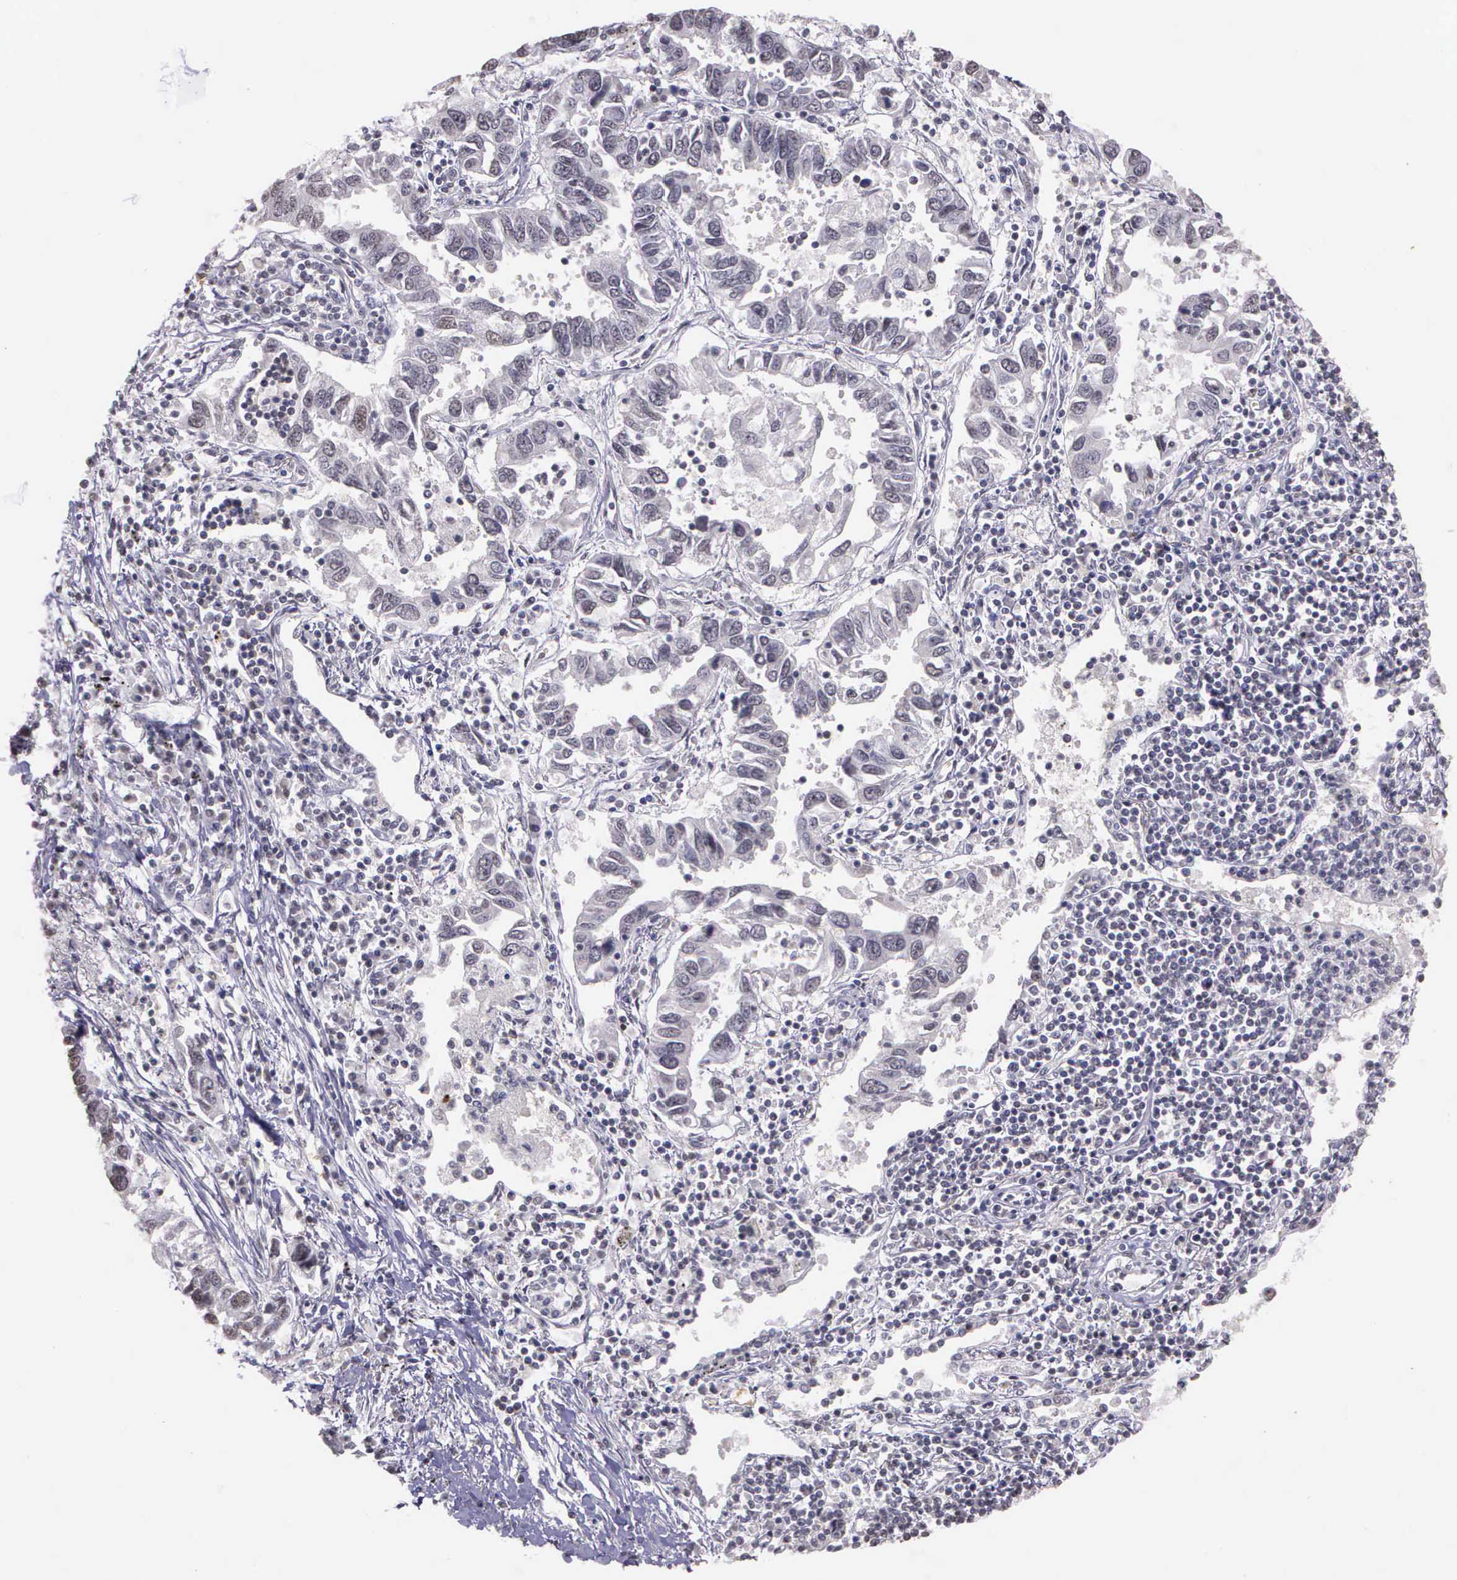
{"staining": {"intensity": "negative", "quantity": "none", "location": "none"}, "tissue": "lung cancer", "cell_type": "Tumor cells", "image_type": "cancer", "snomed": [{"axis": "morphology", "description": "Adenocarcinoma, NOS"}, {"axis": "topography", "description": "Lung"}], "caption": "Immunohistochemistry (IHC) micrograph of human lung adenocarcinoma stained for a protein (brown), which demonstrates no staining in tumor cells.", "gene": "ARMCX5", "patient": {"sex": "male", "age": 48}}